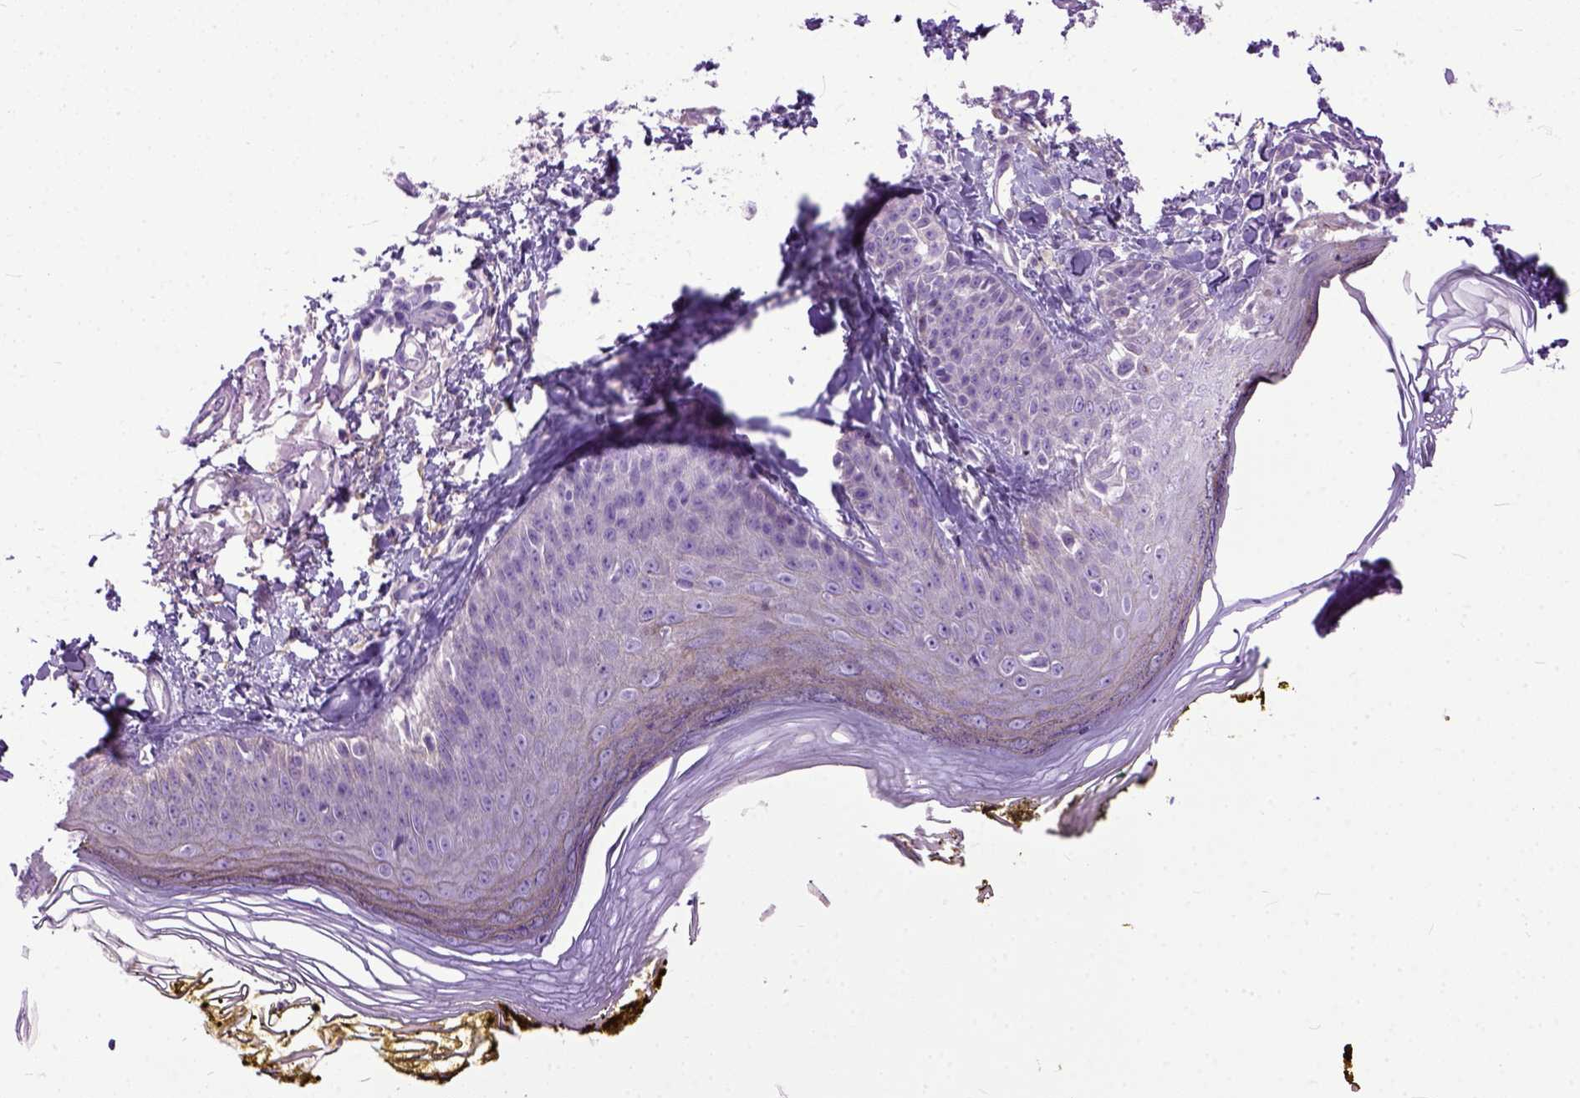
{"staining": {"intensity": "negative", "quantity": "none", "location": "none"}, "tissue": "skin", "cell_type": "Fibroblasts", "image_type": "normal", "snomed": [{"axis": "morphology", "description": "Normal tissue, NOS"}, {"axis": "topography", "description": "Skin"}], "caption": "An immunohistochemistry (IHC) histopathology image of normal skin is shown. There is no staining in fibroblasts of skin. (DAB immunohistochemistry with hematoxylin counter stain).", "gene": "PPL", "patient": {"sex": "male", "age": 76}}